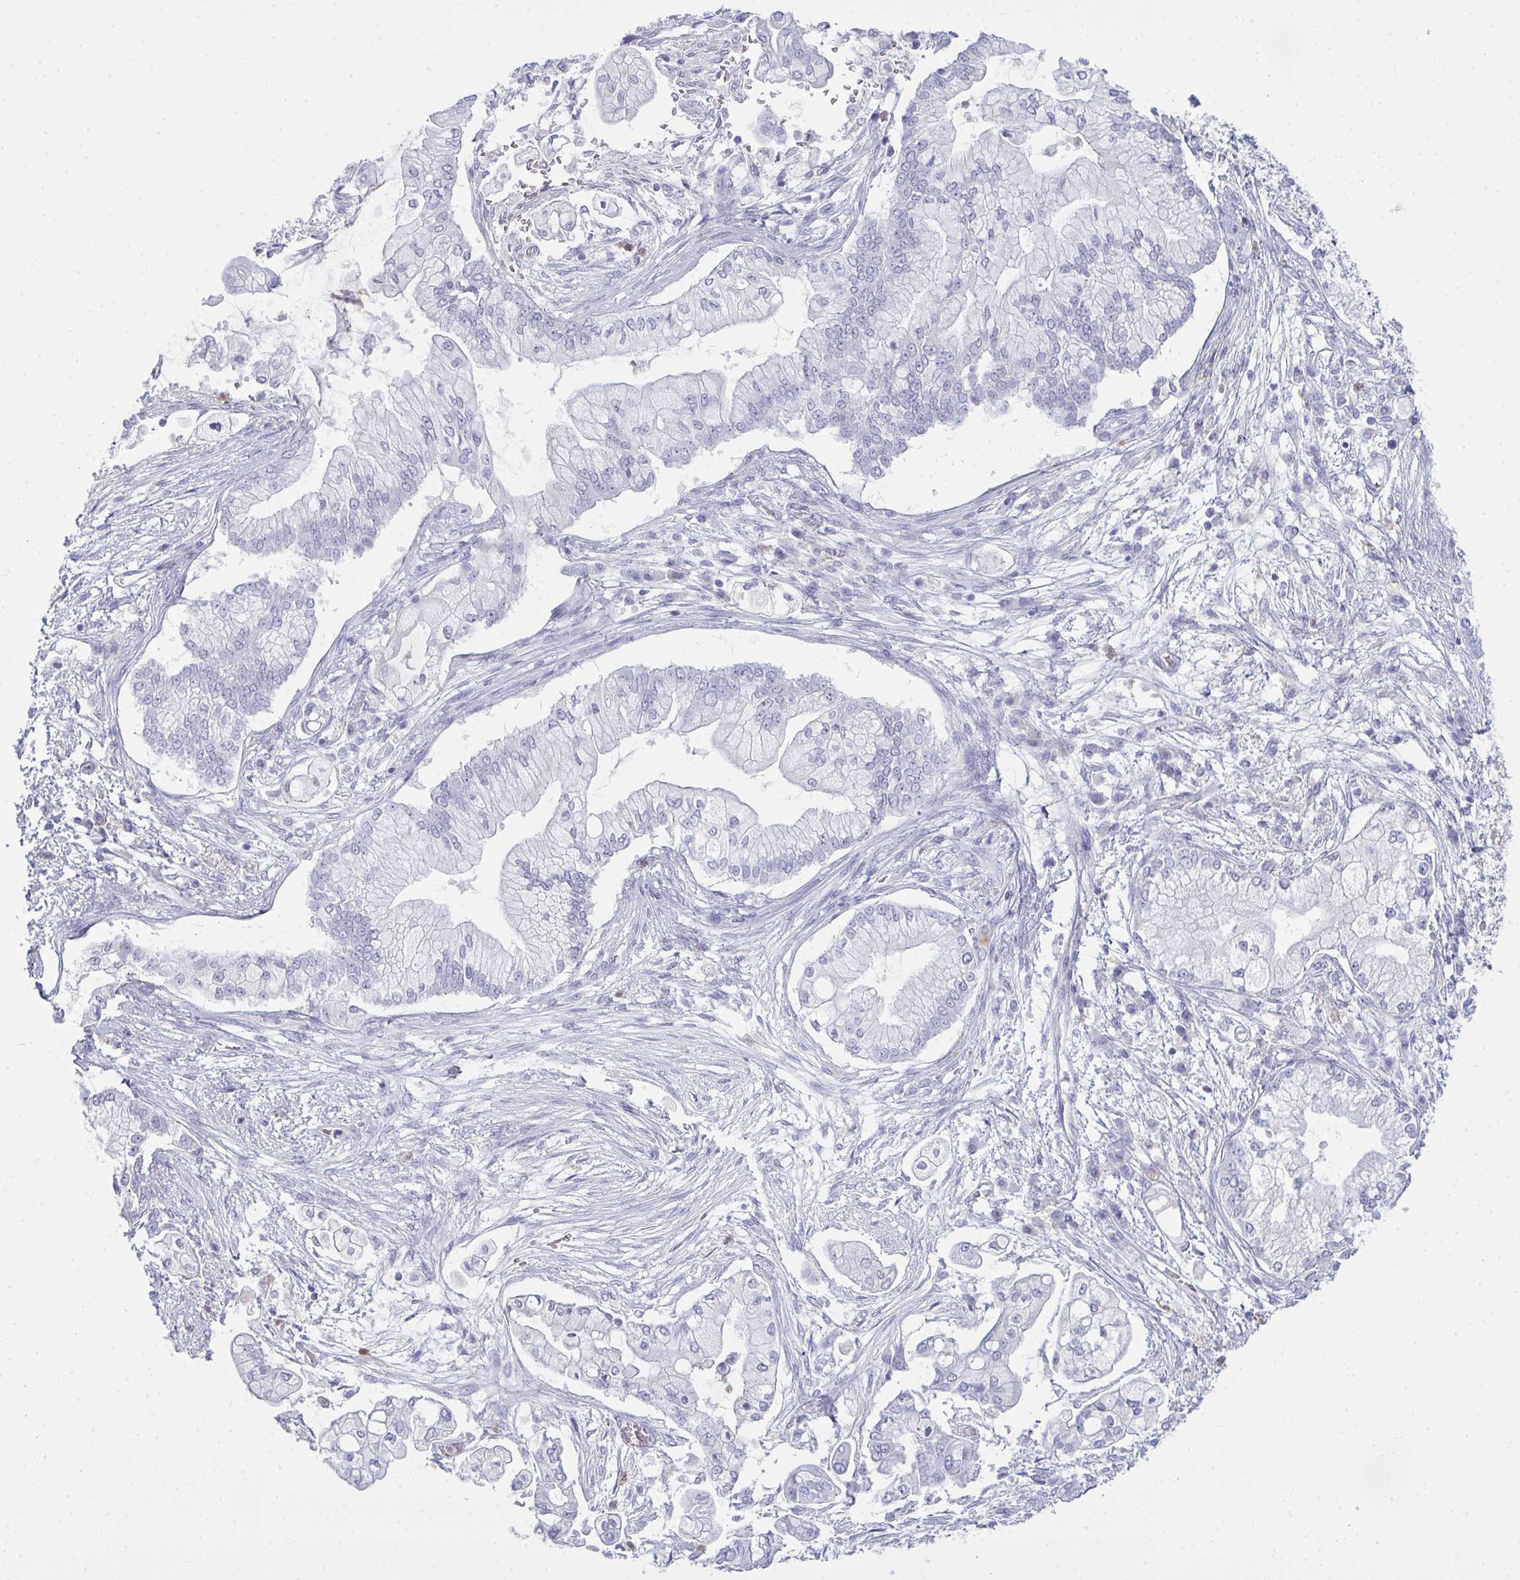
{"staining": {"intensity": "negative", "quantity": "none", "location": "none"}, "tissue": "pancreatic cancer", "cell_type": "Tumor cells", "image_type": "cancer", "snomed": [{"axis": "morphology", "description": "Adenocarcinoma, NOS"}, {"axis": "topography", "description": "Pancreas"}], "caption": "Immunohistochemistry histopathology image of neoplastic tissue: human pancreatic cancer stained with DAB displays no significant protein positivity in tumor cells. (DAB (3,3'-diaminobenzidine) IHC with hematoxylin counter stain).", "gene": "SERPINB10", "patient": {"sex": "female", "age": 69}}